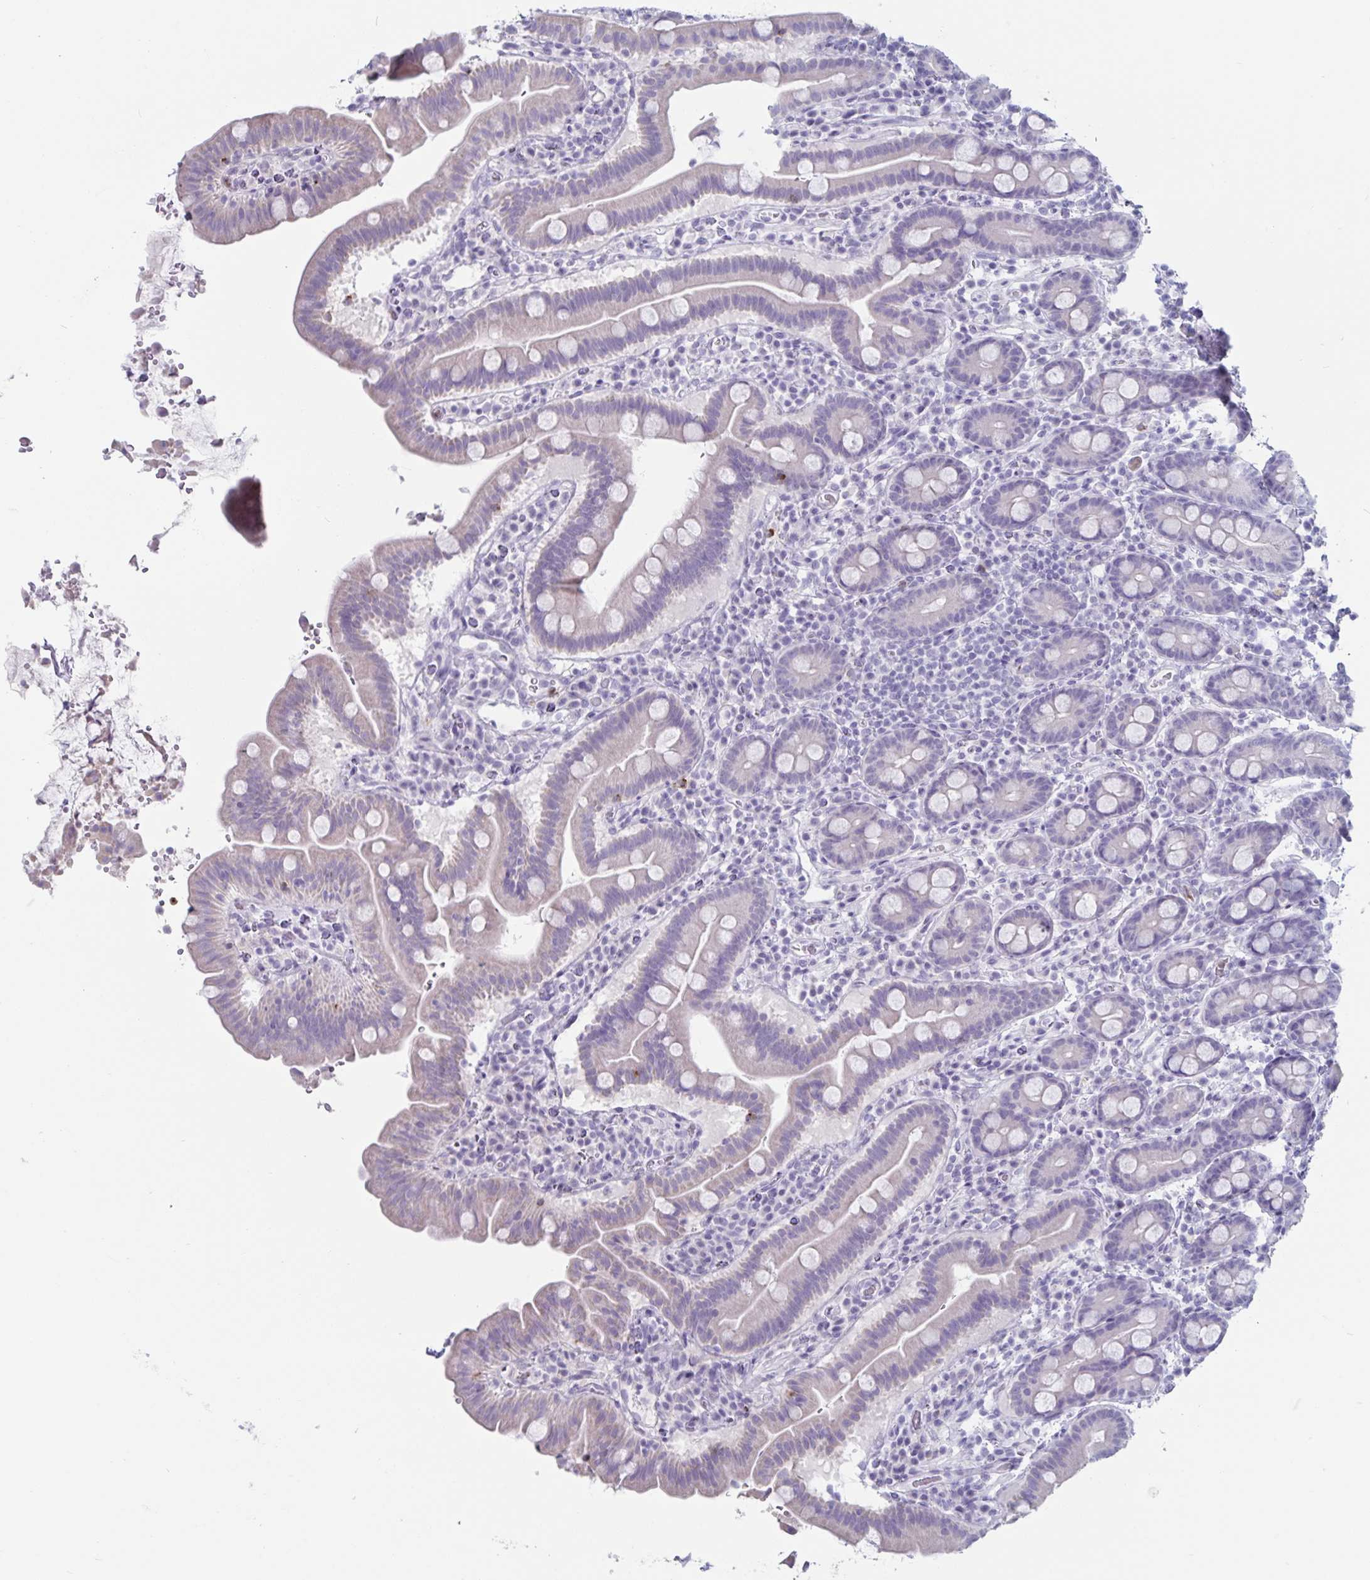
{"staining": {"intensity": "negative", "quantity": "none", "location": "none"}, "tissue": "small intestine", "cell_type": "Glandular cells", "image_type": "normal", "snomed": [{"axis": "morphology", "description": "Normal tissue, NOS"}, {"axis": "topography", "description": "Small intestine"}], "caption": "Protein analysis of normal small intestine reveals no significant expression in glandular cells.", "gene": "GNLY", "patient": {"sex": "male", "age": 26}}